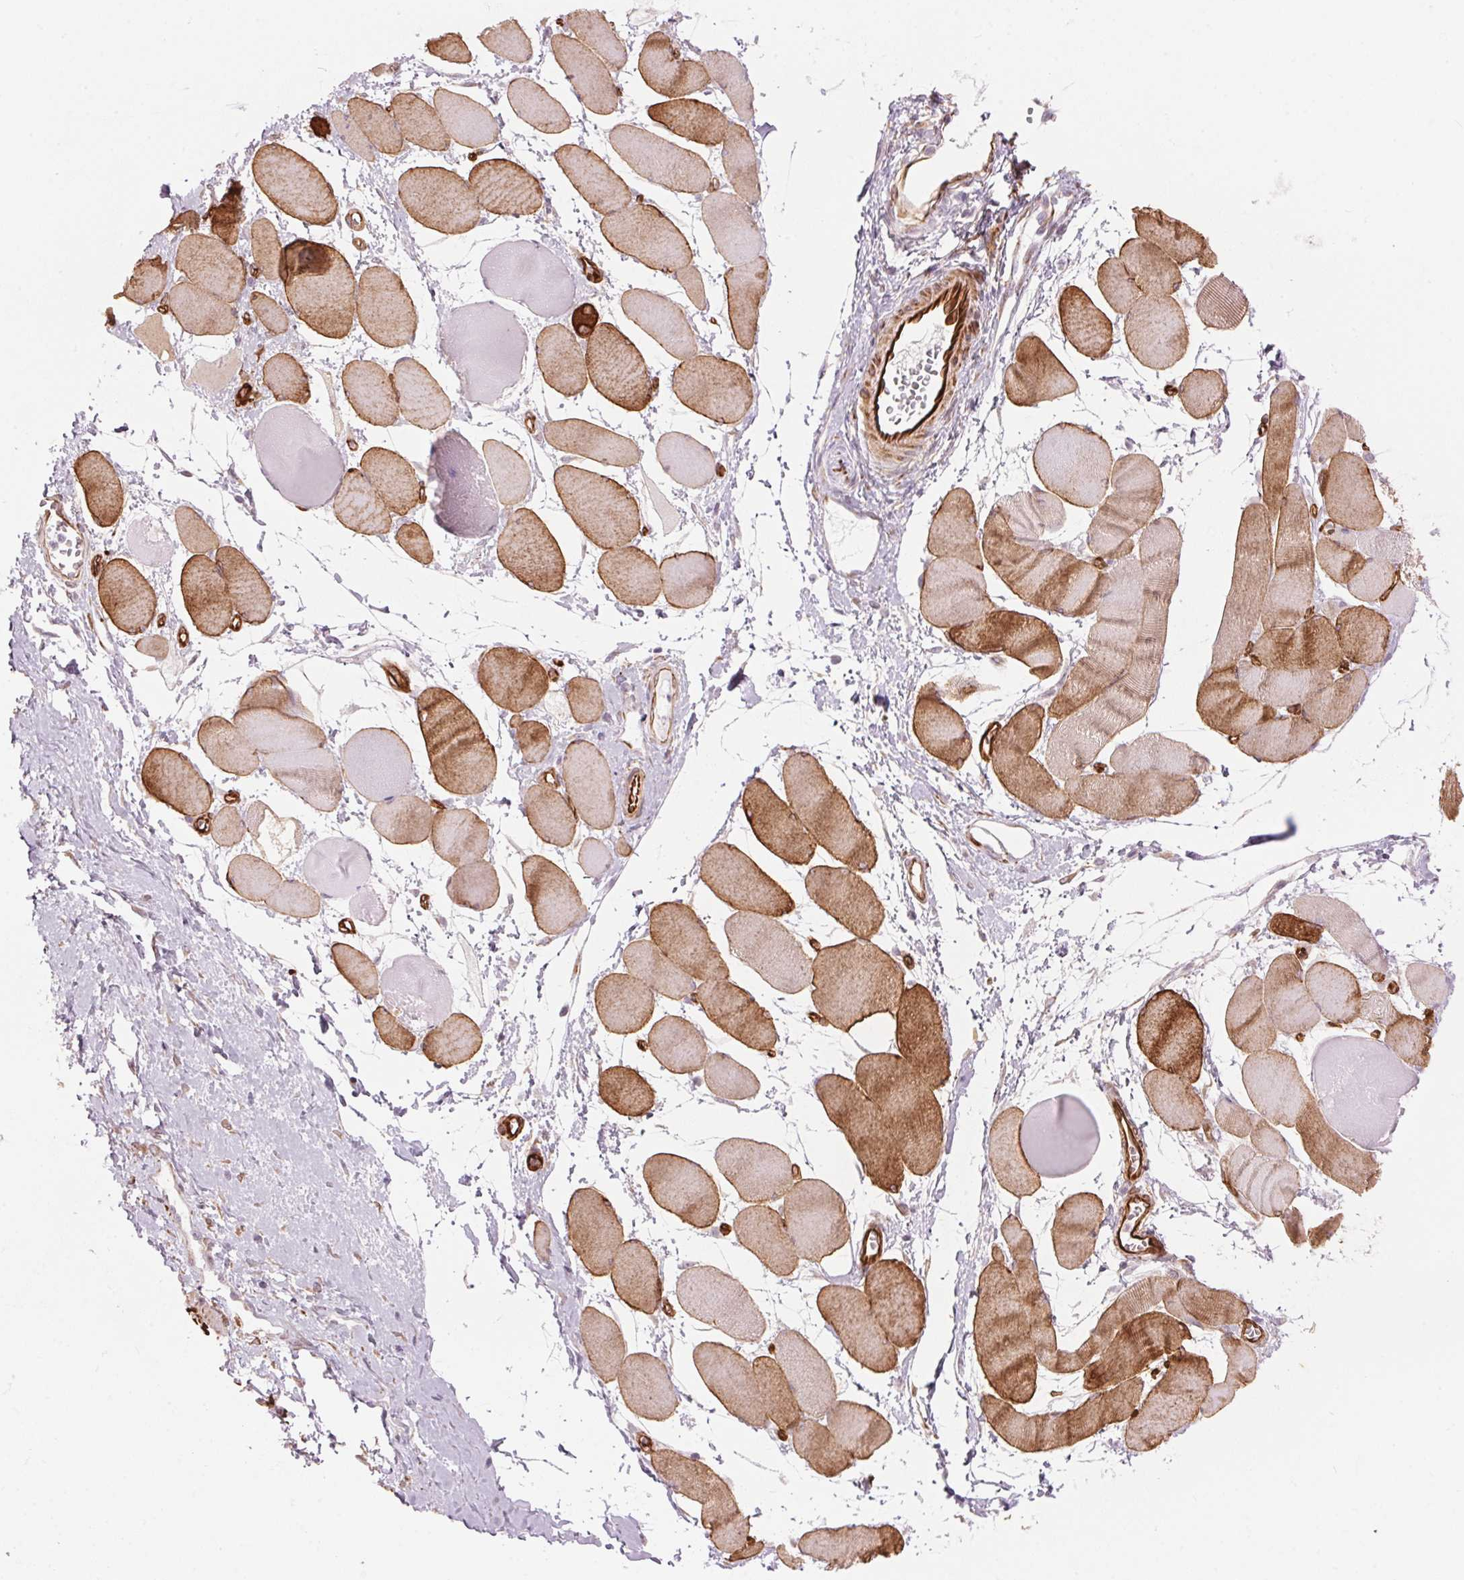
{"staining": {"intensity": "moderate", "quantity": "25%-75%", "location": "cytoplasmic/membranous"}, "tissue": "skeletal muscle", "cell_type": "Myocytes", "image_type": "normal", "snomed": [{"axis": "morphology", "description": "Normal tissue, NOS"}, {"axis": "topography", "description": "Skeletal muscle"}], "caption": "Immunohistochemistry (IHC) (DAB) staining of benign human skeletal muscle exhibits moderate cytoplasmic/membranous protein expression in about 25%-75% of myocytes. The protein of interest is shown in brown color, while the nuclei are stained blue.", "gene": "CLPS", "patient": {"sex": "female", "age": 75}}